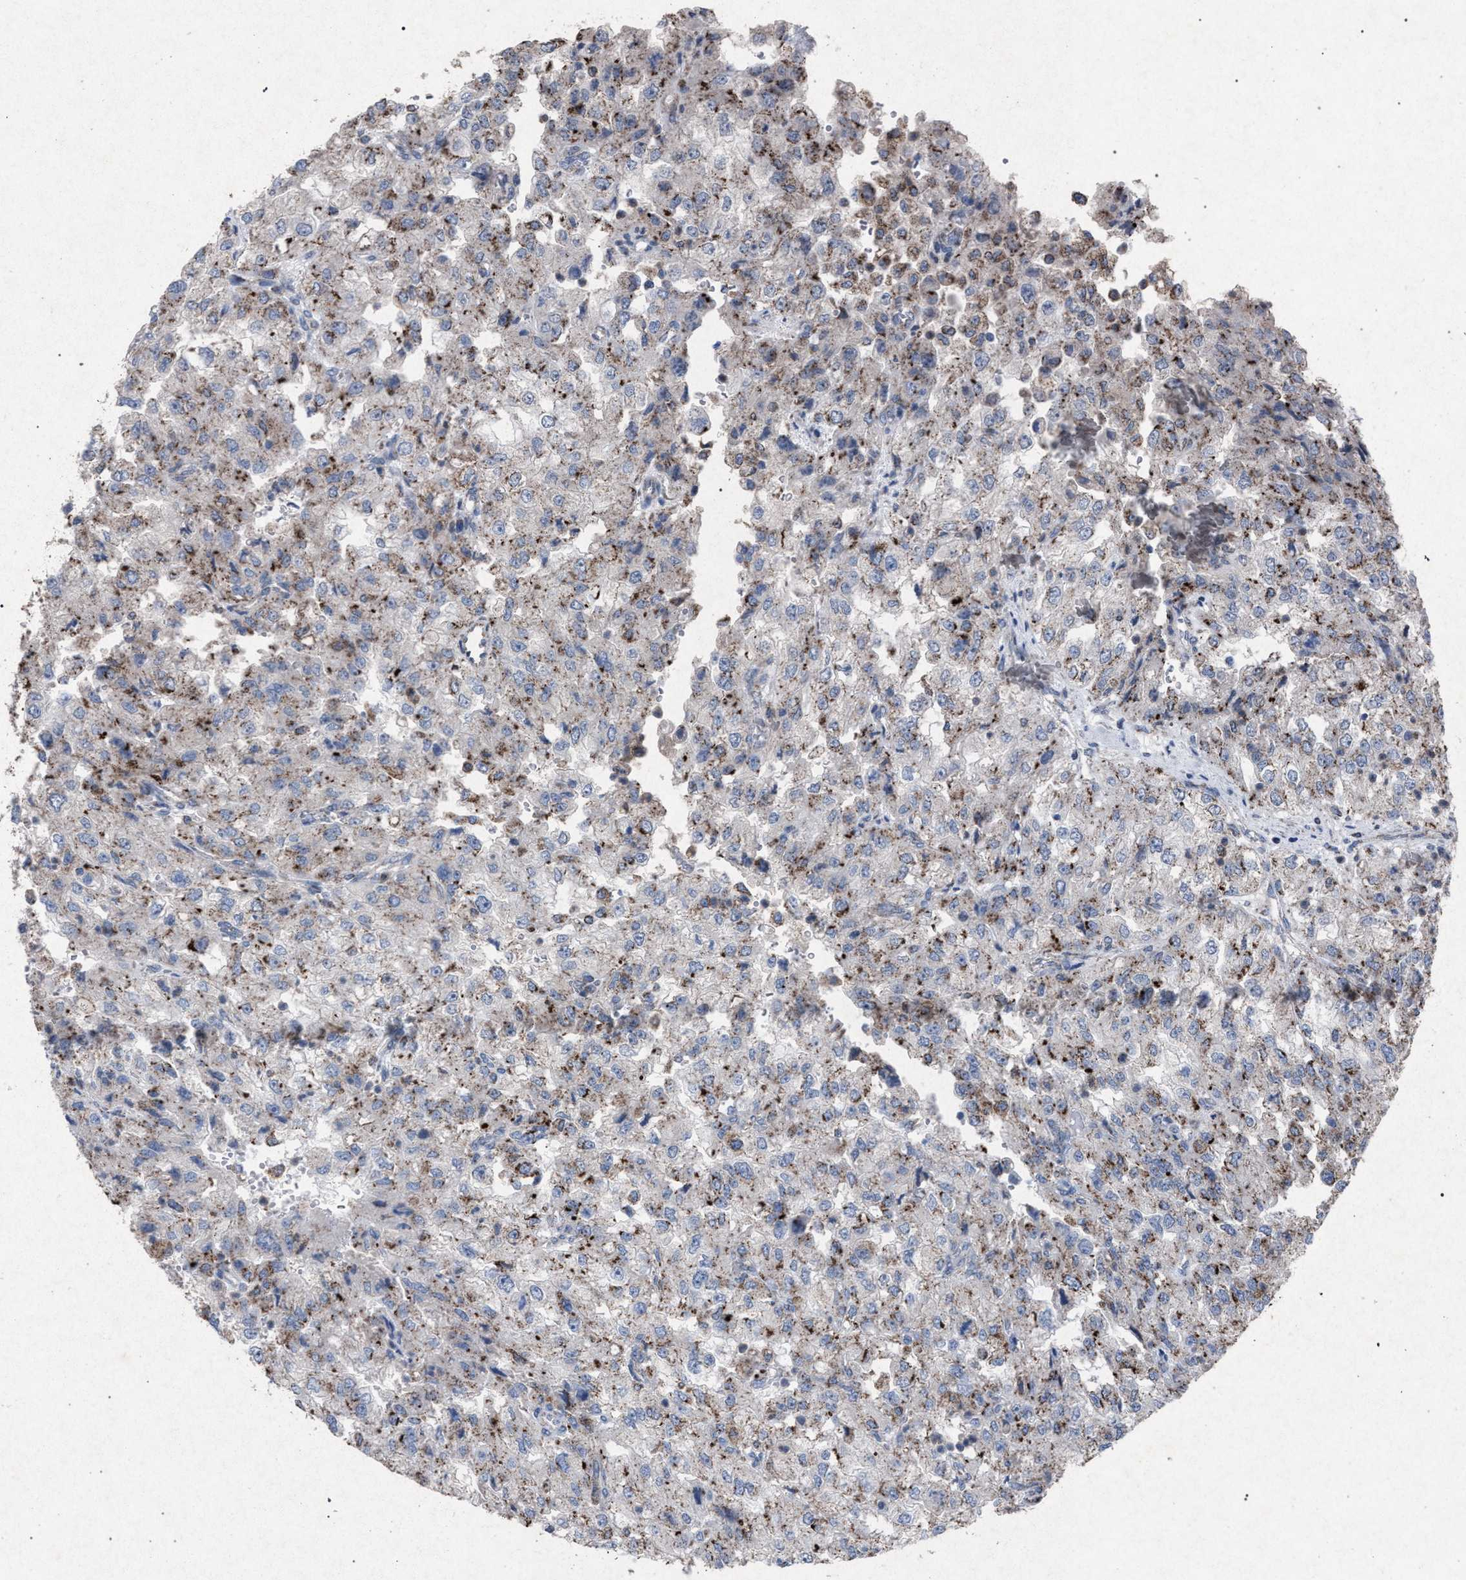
{"staining": {"intensity": "weak", "quantity": ">75%", "location": "cytoplasmic/membranous"}, "tissue": "renal cancer", "cell_type": "Tumor cells", "image_type": "cancer", "snomed": [{"axis": "morphology", "description": "Adenocarcinoma, NOS"}, {"axis": "topography", "description": "Kidney"}], "caption": "Renal cancer (adenocarcinoma) was stained to show a protein in brown. There is low levels of weak cytoplasmic/membranous positivity in approximately >75% of tumor cells. (IHC, brightfield microscopy, high magnification).", "gene": "HSD17B4", "patient": {"sex": "female", "age": 54}}